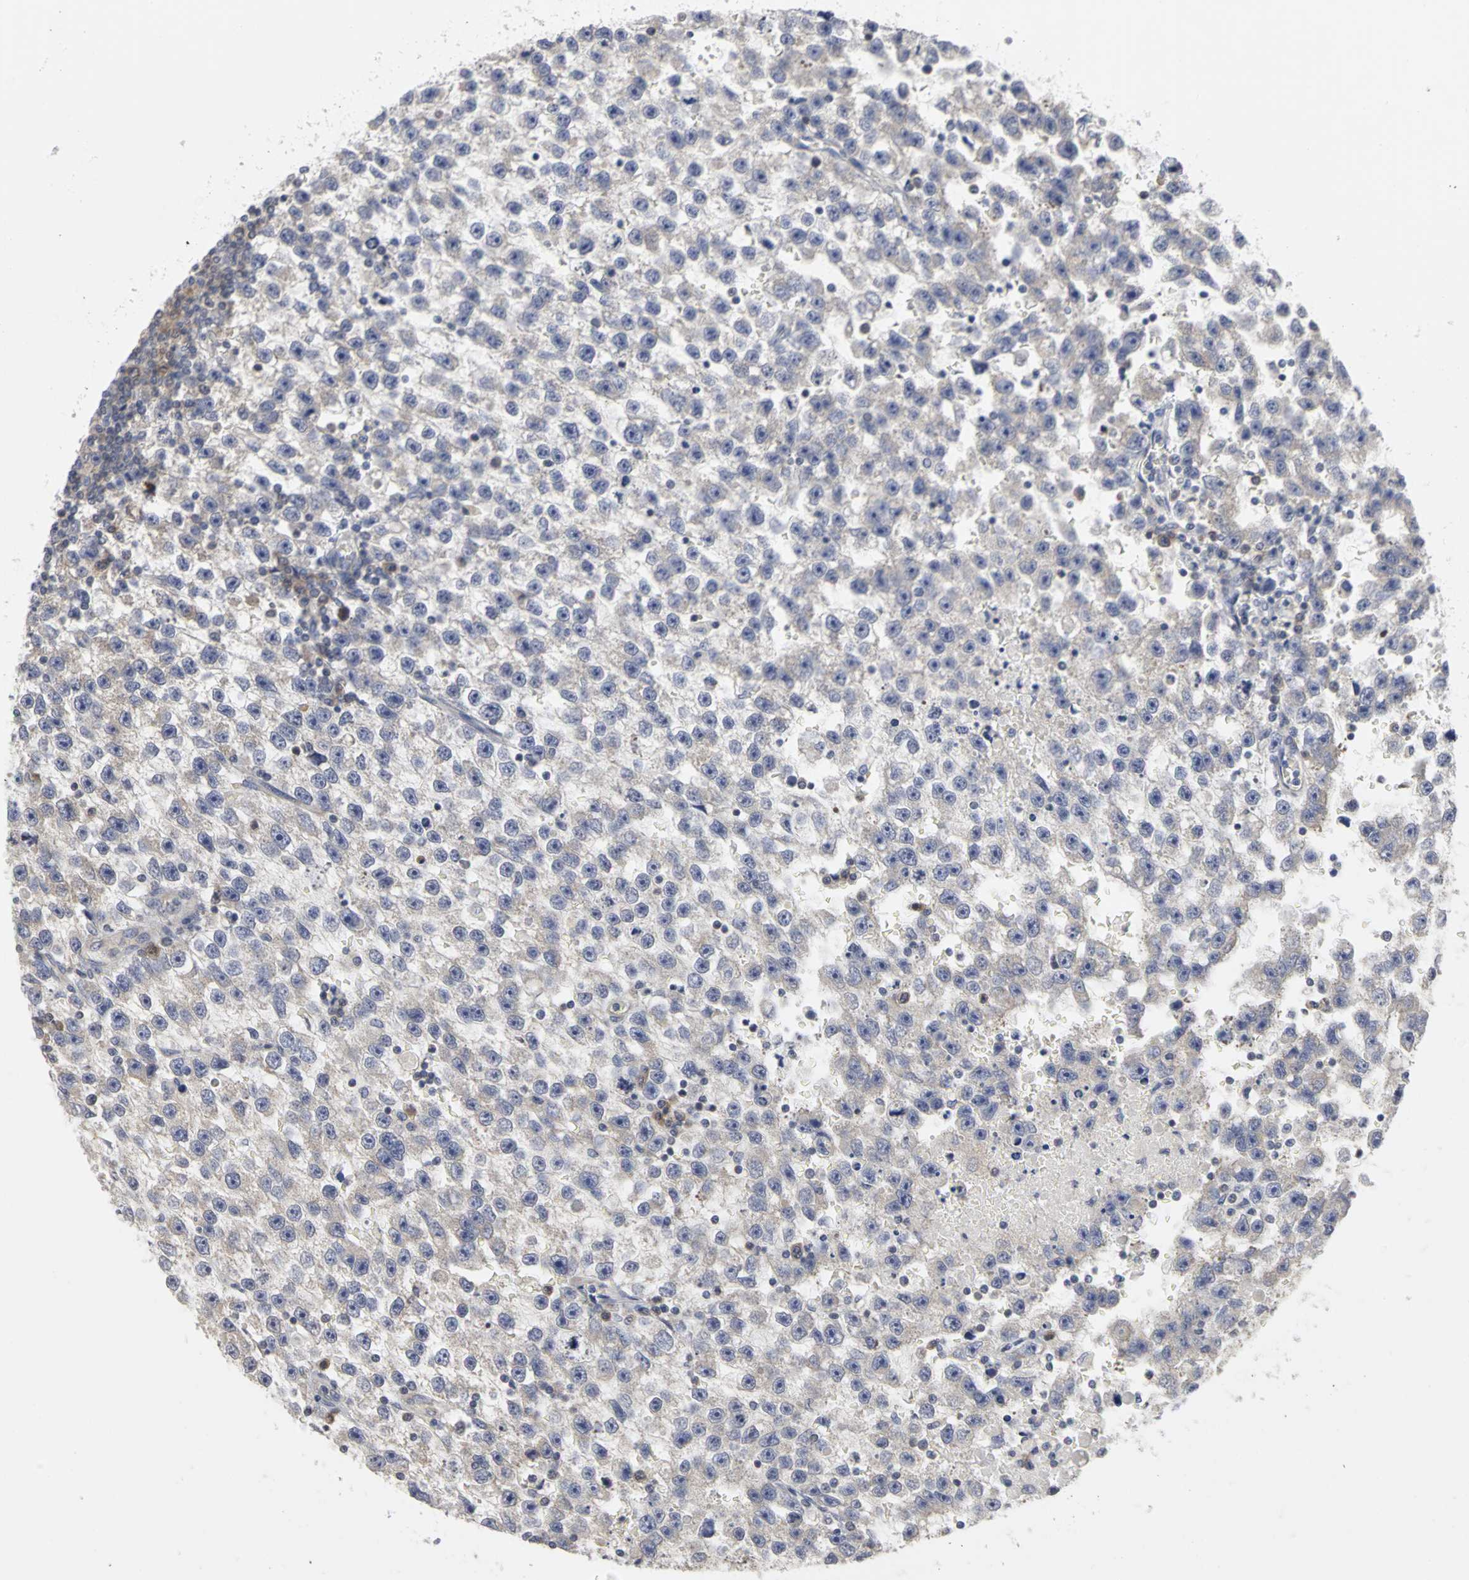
{"staining": {"intensity": "weak", "quantity": ">75%", "location": "cytoplasmic/membranous"}, "tissue": "testis cancer", "cell_type": "Tumor cells", "image_type": "cancer", "snomed": [{"axis": "morphology", "description": "Seminoma, NOS"}, {"axis": "topography", "description": "Testis"}], "caption": "A photomicrograph of human seminoma (testis) stained for a protein reveals weak cytoplasmic/membranous brown staining in tumor cells.", "gene": "IRAK1", "patient": {"sex": "male", "age": 33}}